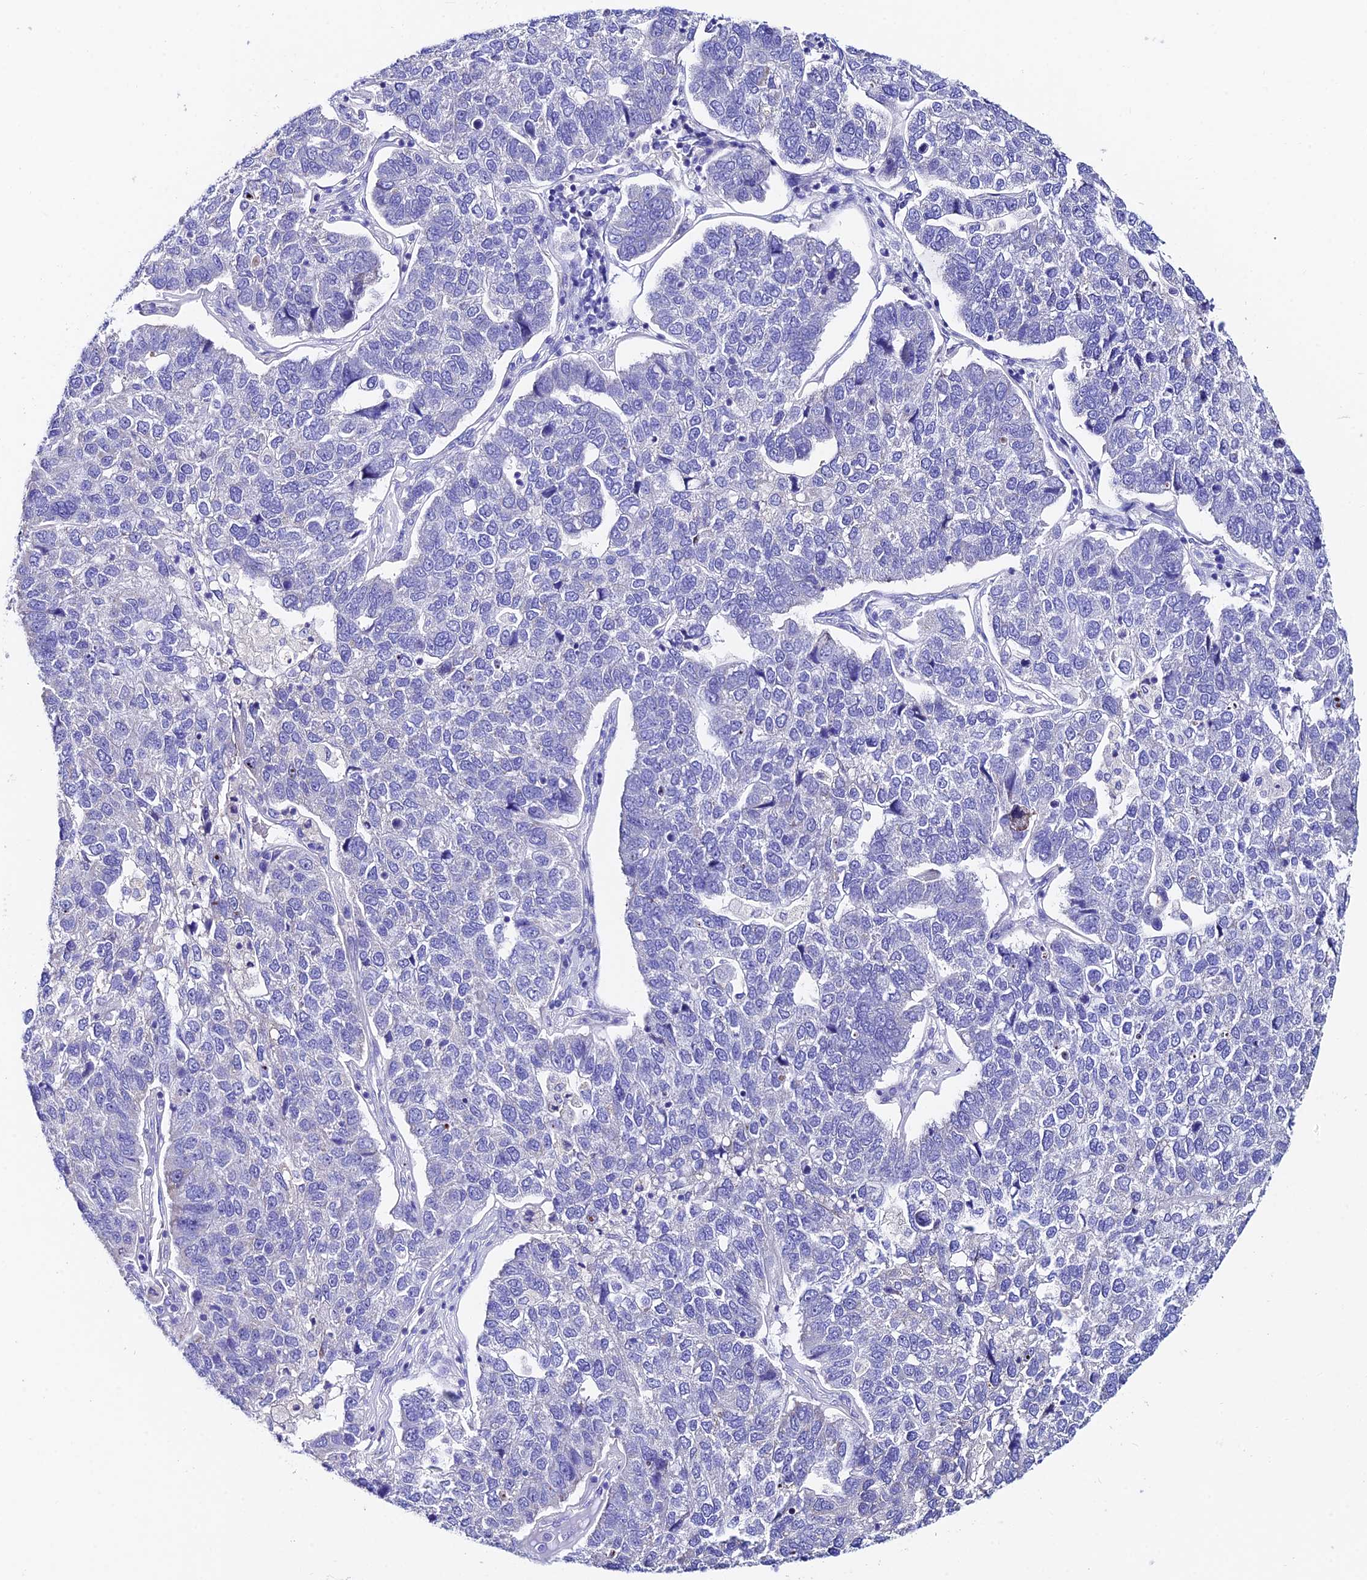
{"staining": {"intensity": "negative", "quantity": "none", "location": "none"}, "tissue": "pancreatic cancer", "cell_type": "Tumor cells", "image_type": "cancer", "snomed": [{"axis": "morphology", "description": "Adenocarcinoma, NOS"}, {"axis": "topography", "description": "Pancreas"}], "caption": "Pancreatic cancer stained for a protein using IHC displays no expression tumor cells.", "gene": "CEP41", "patient": {"sex": "female", "age": 61}}